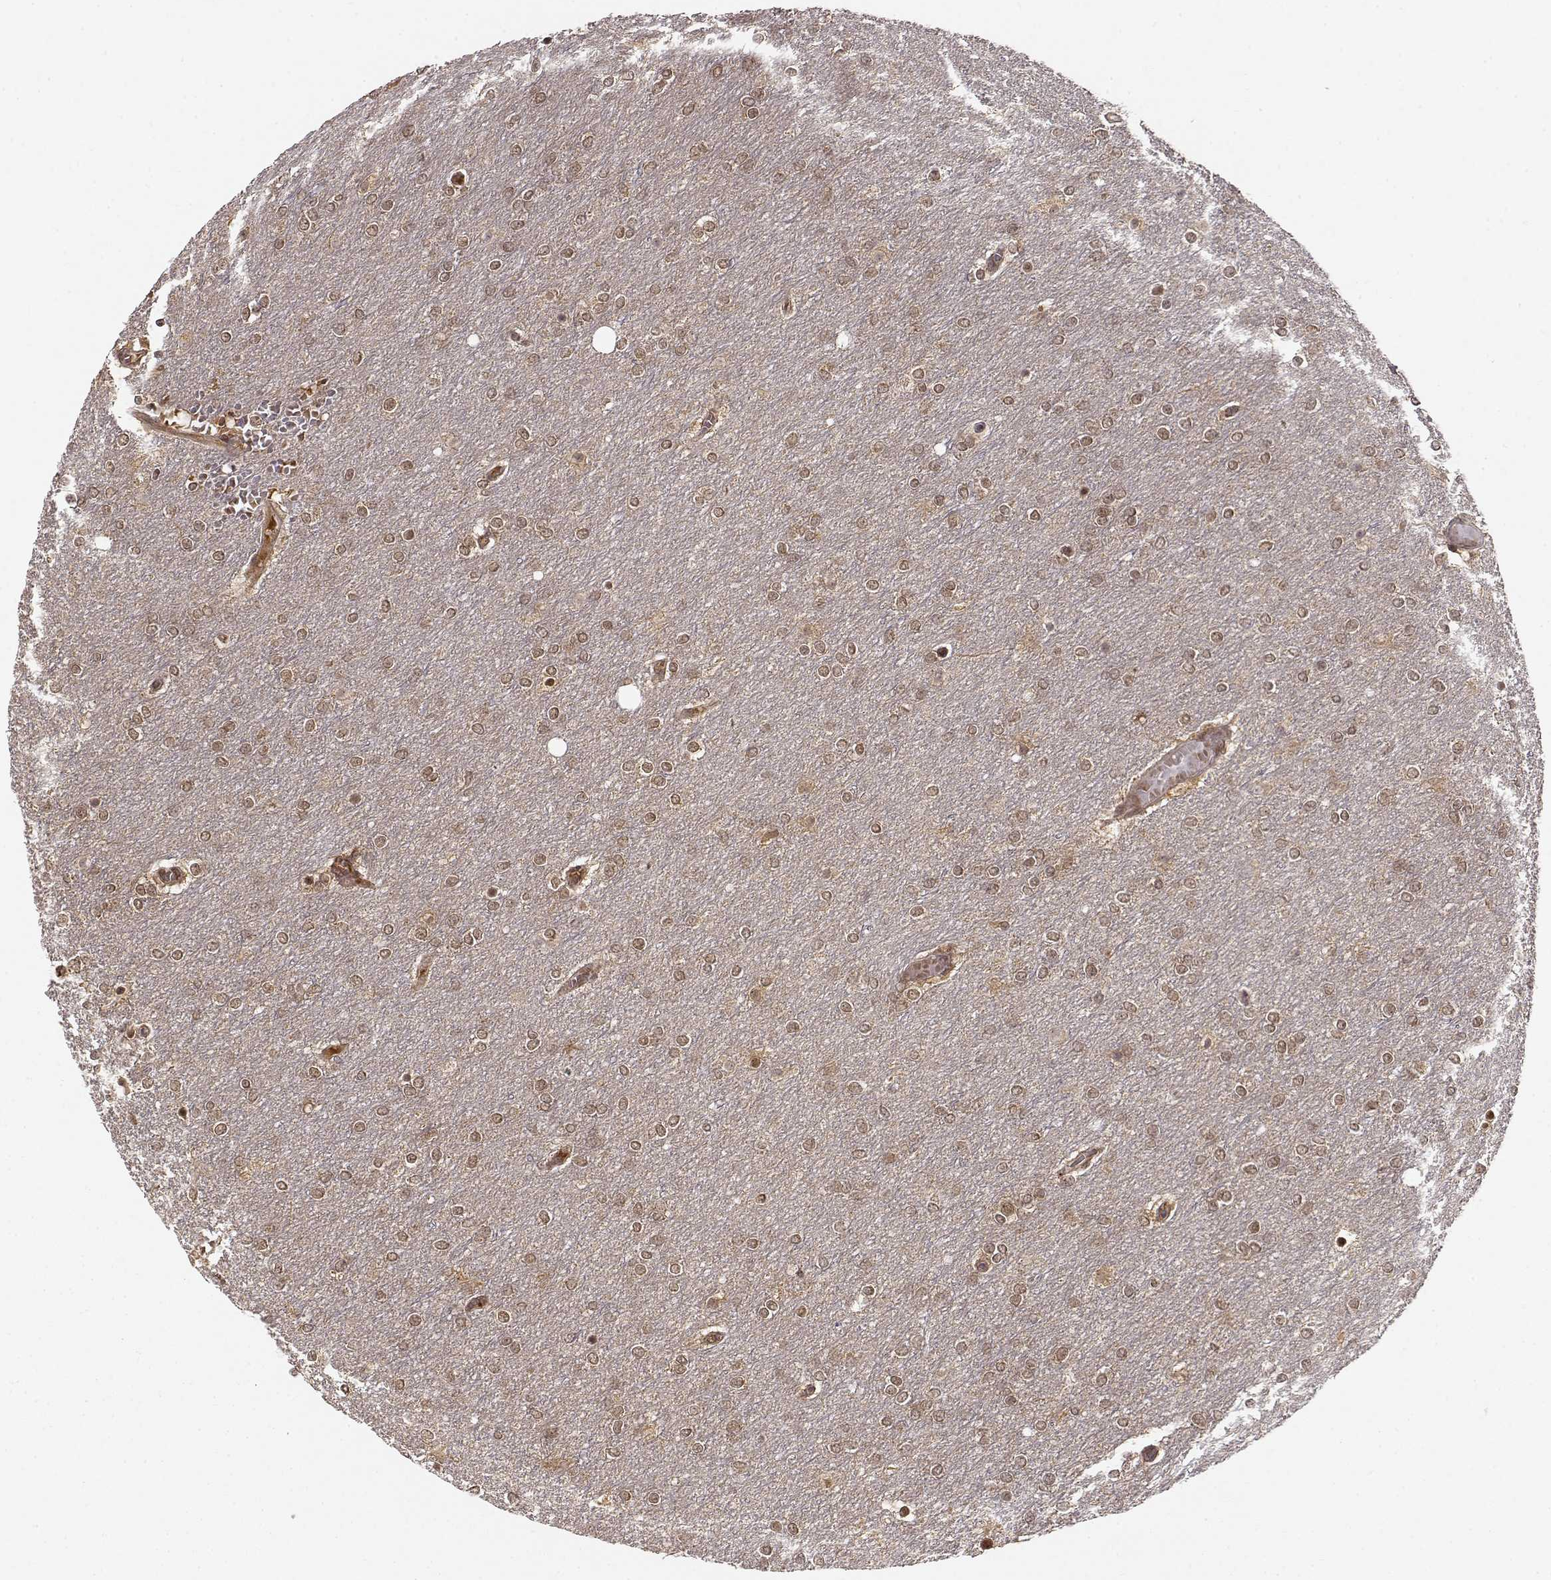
{"staining": {"intensity": "moderate", "quantity": ">75%", "location": "nuclear"}, "tissue": "glioma", "cell_type": "Tumor cells", "image_type": "cancer", "snomed": [{"axis": "morphology", "description": "Glioma, malignant, High grade"}, {"axis": "topography", "description": "Brain"}], "caption": "Protein positivity by immunohistochemistry (IHC) shows moderate nuclear expression in approximately >75% of tumor cells in malignant high-grade glioma. Immunohistochemistry (ihc) stains the protein in brown and the nuclei are stained blue.", "gene": "MAEA", "patient": {"sex": "female", "age": 61}}